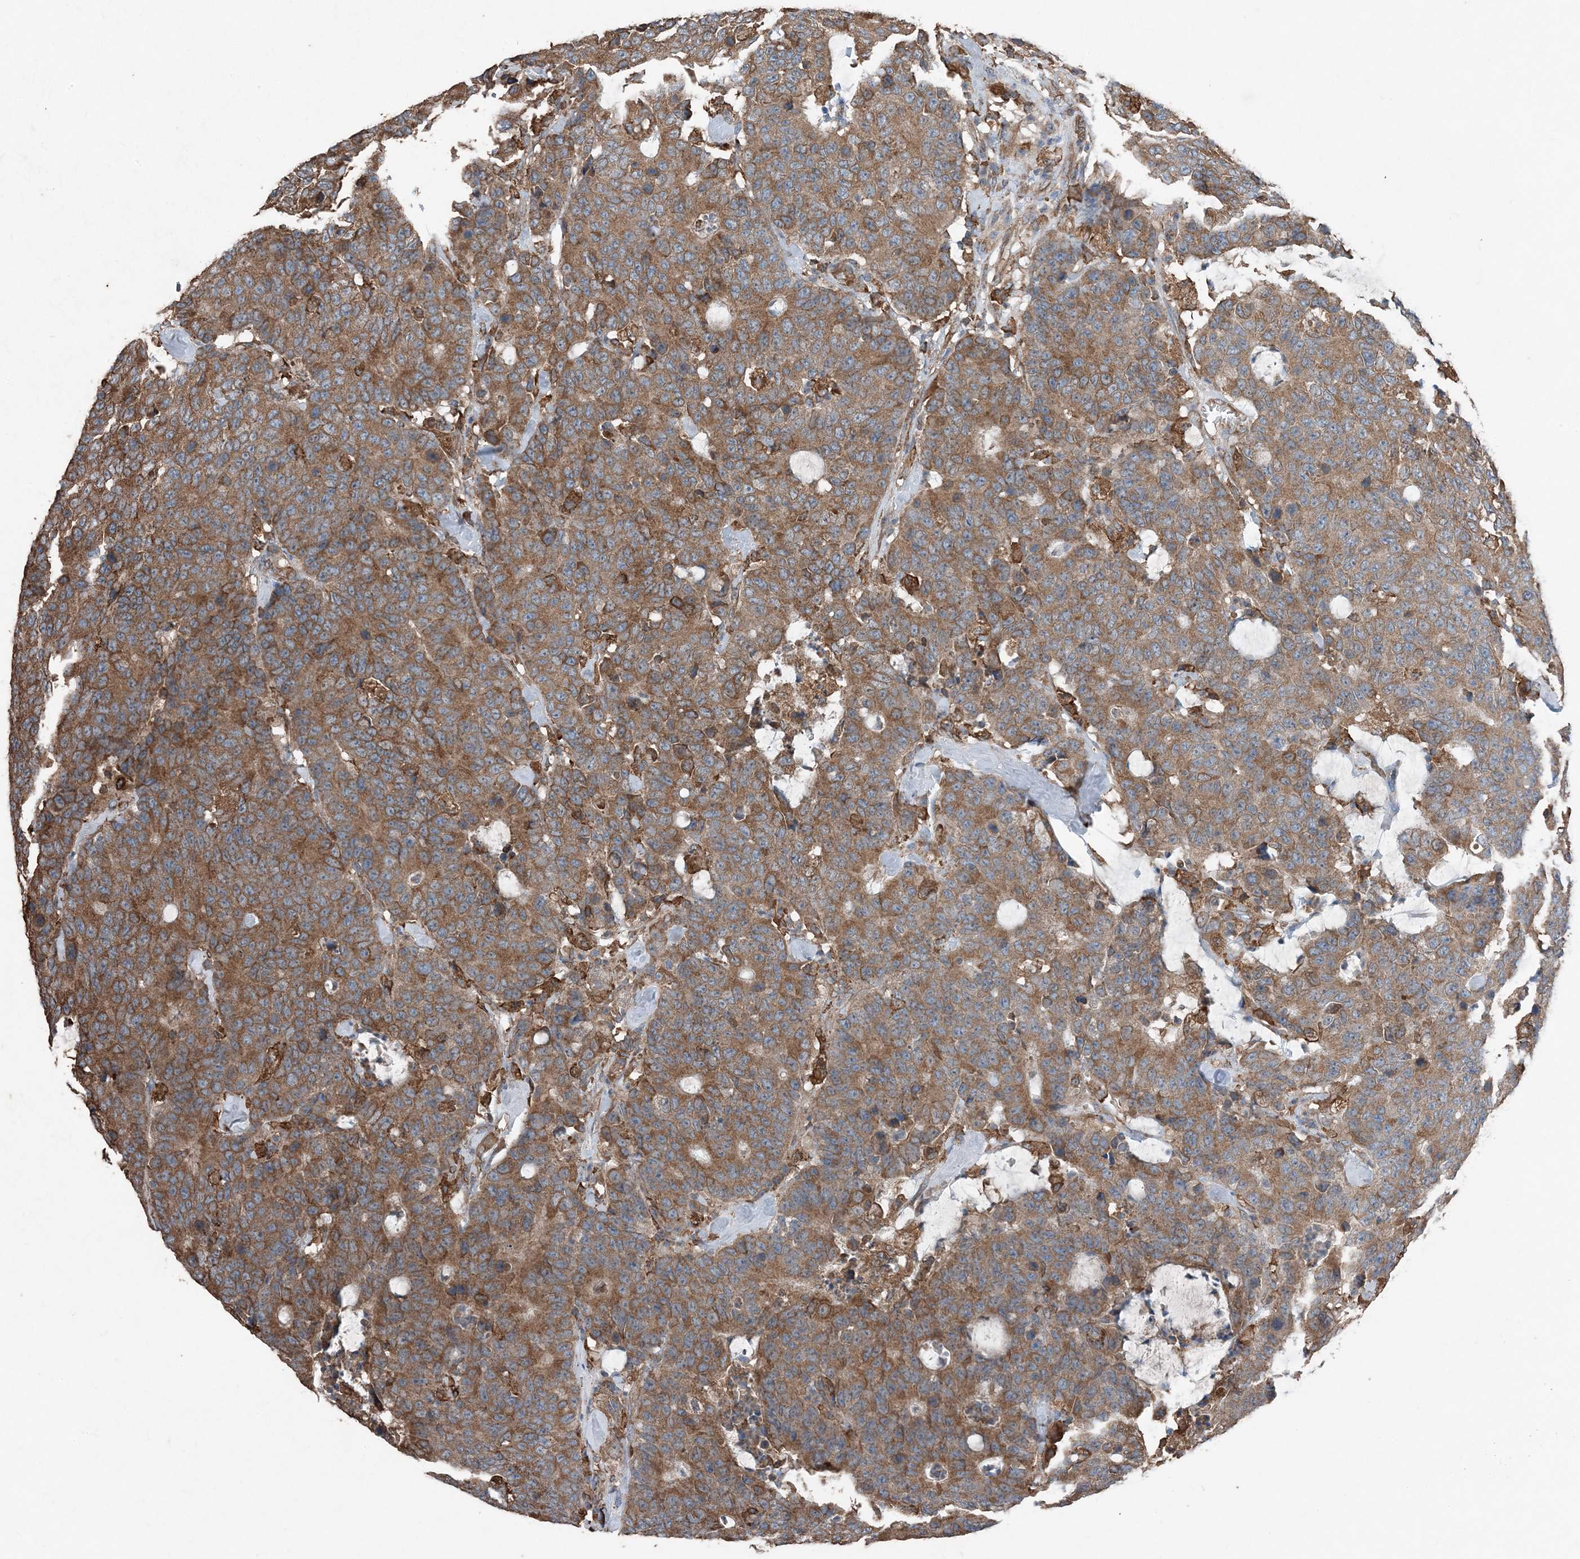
{"staining": {"intensity": "moderate", "quantity": ">75%", "location": "cytoplasmic/membranous"}, "tissue": "colorectal cancer", "cell_type": "Tumor cells", "image_type": "cancer", "snomed": [{"axis": "morphology", "description": "Adenocarcinoma, NOS"}, {"axis": "topography", "description": "Colon"}], "caption": "This image demonstrates colorectal cancer stained with immunohistochemistry (IHC) to label a protein in brown. The cytoplasmic/membranous of tumor cells show moderate positivity for the protein. Nuclei are counter-stained blue.", "gene": "PDIA6", "patient": {"sex": "female", "age": 86}}